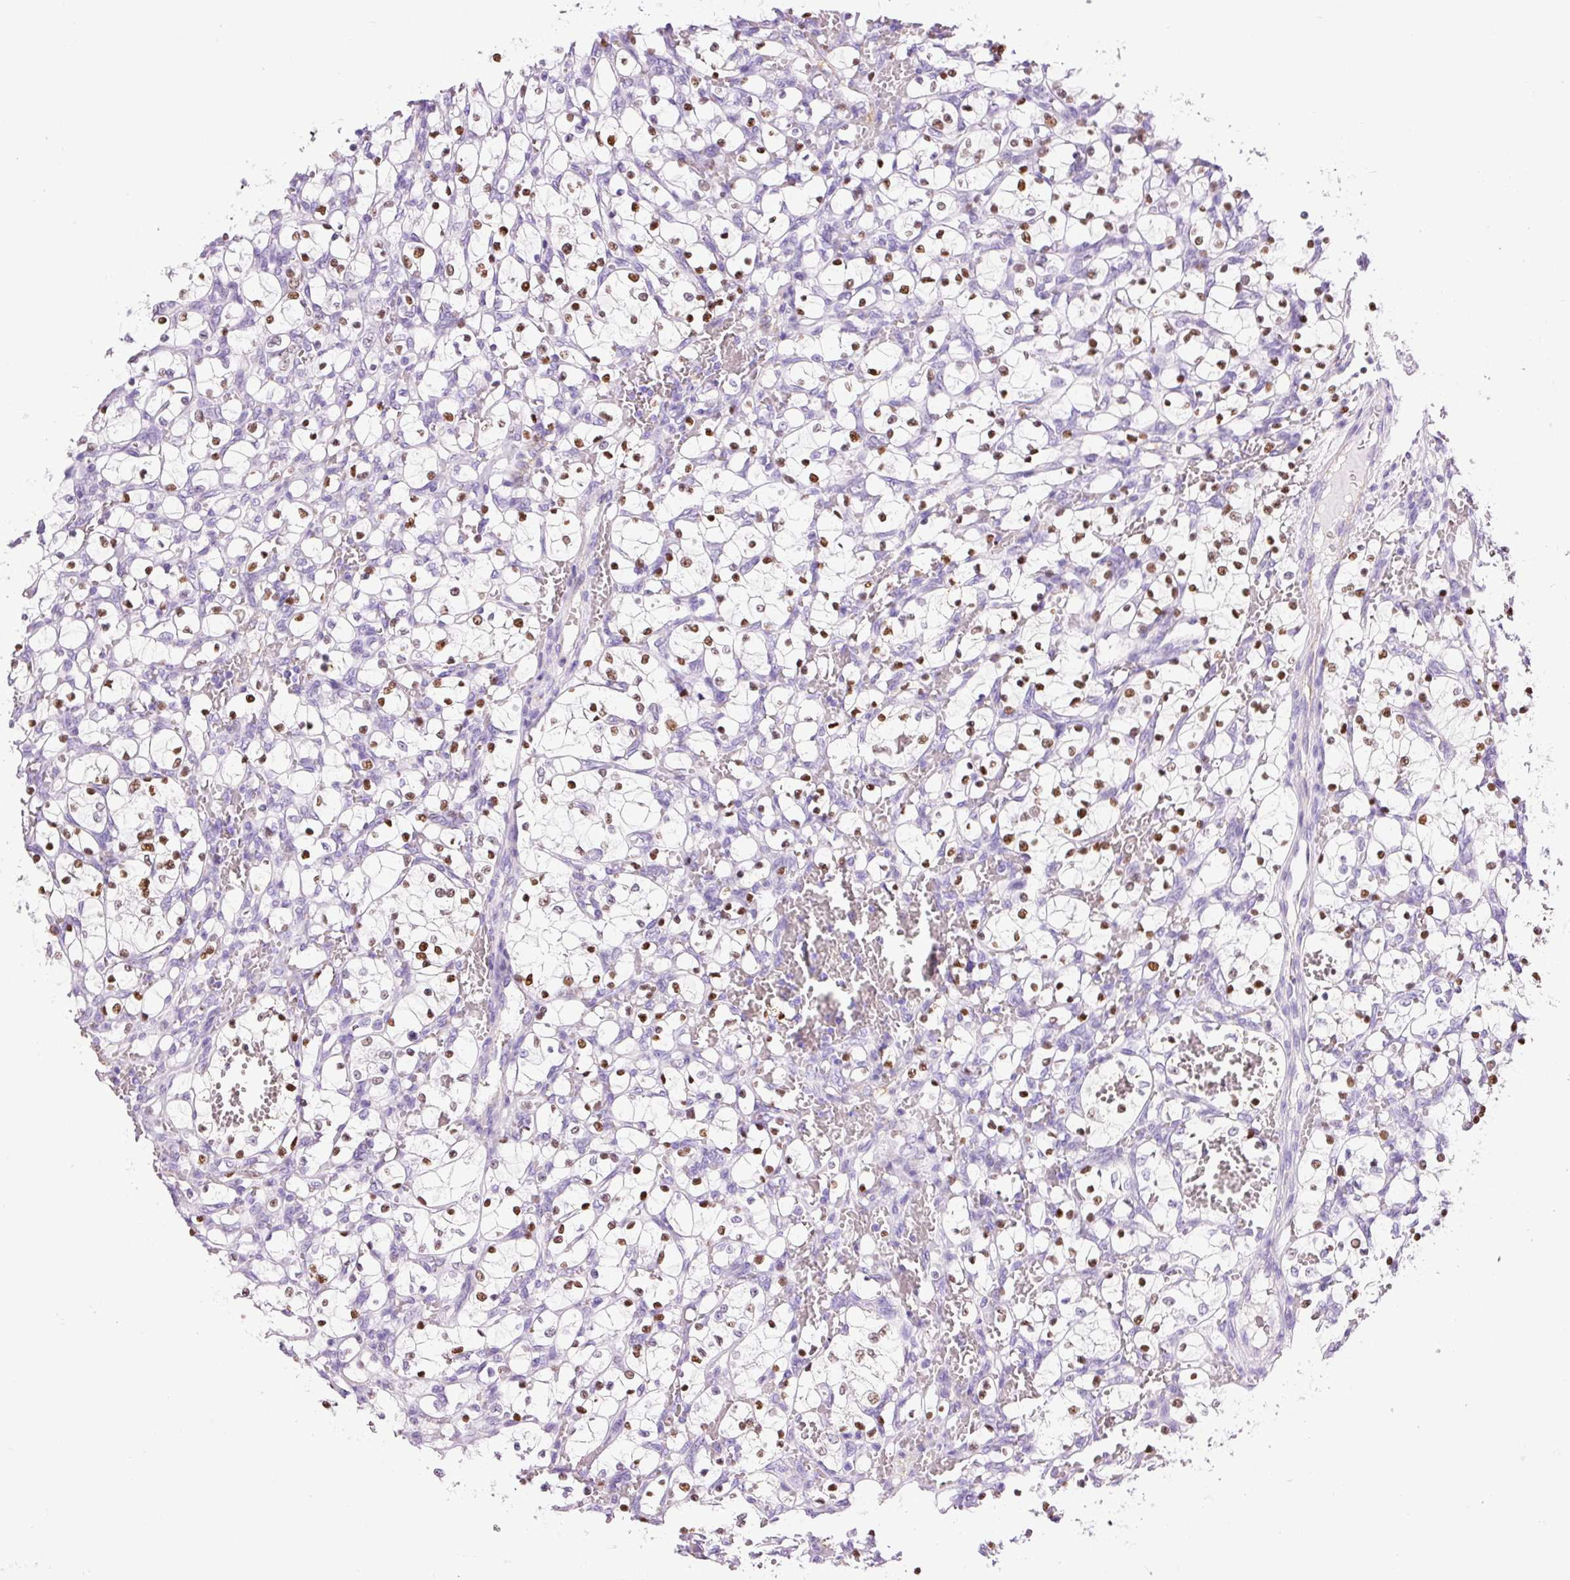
{"staining": {"intensity": "moderate", "quantity": ">75%", "location": "nuclear"}, "tissue": "renal cancer", "cell_type": "Tumor cells", "image_type": "cancer", "snomed": [{"axis": "morphology", "description": "Adenocarcinoma, NOS"}, {"axis": "topography", "description": "Kidney"}], "caption": "The photomicrograph displays a brown stain indicating the presence of a protein in the nuclear of tumor cells in renal adenocarcinoma.", "gene": "ADSS1", "patient": {"sex": "female", "age": 69}}